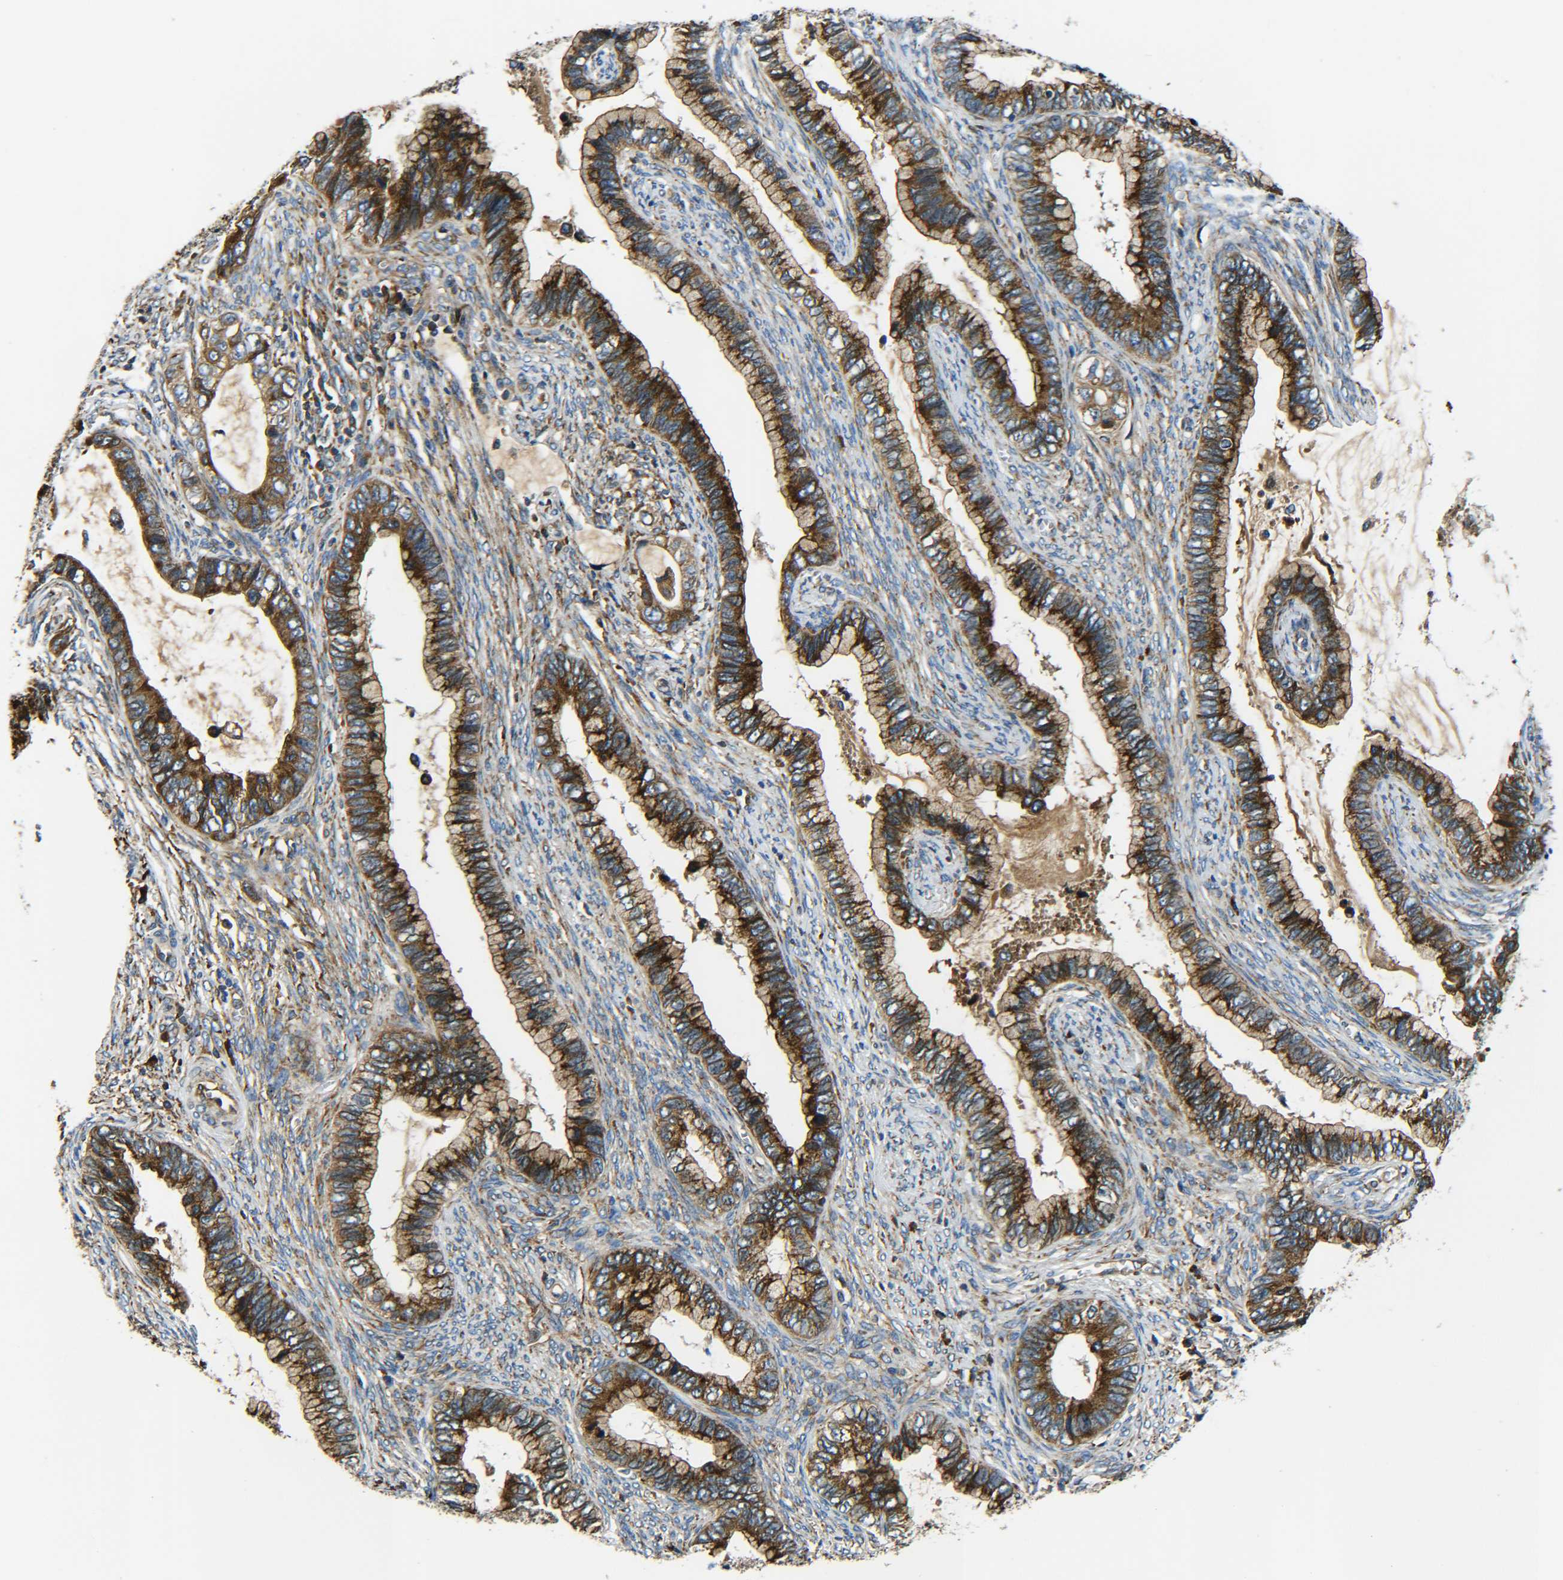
{"staining": {"intensity": "strong", "quantity": ">75%", "location": "cytoplasmic/membranous"}, "tissue": "cervical cancer", "cell_type": "Tumor cells", "image_type": "cancer", "snomed": [{"axis": "morphology", "description": "Adenocarcinoma, NOS"}, {"axis": "topography", "description": "Cervix"}], "caption": "Adenocarcinoma (cervical) stained for a protein reveals strong cytoplasmic/membranous positivity in tumor cells. (Brightfield microscopy of DAB IHC at high magnification).", "gene": "PREB", "patient": {"sex": "female", "age": 44}}